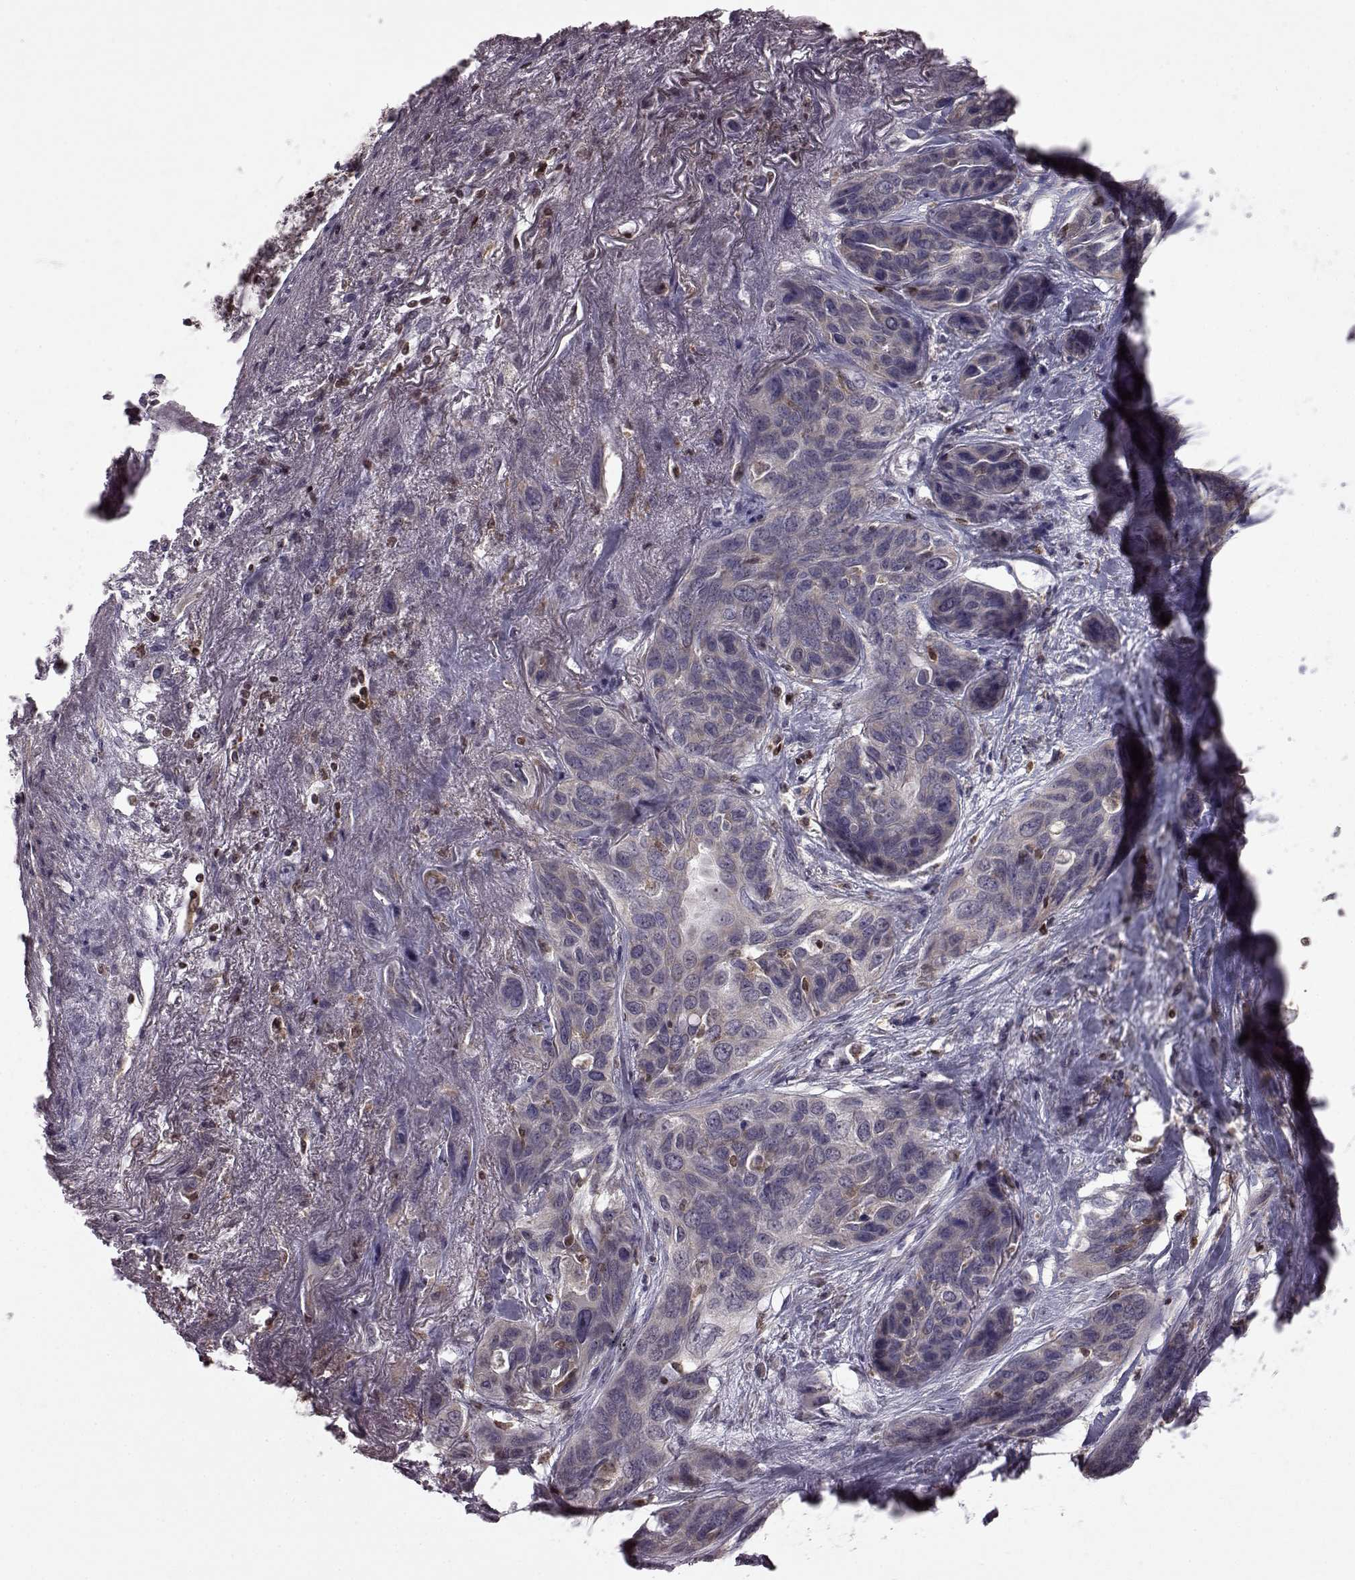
{"staining": {"intensity": "negative", "quantity": "none", "location": "none"}, "tissue": "lung cancer", "cell_type": "Tumor cells", "image_type": "cancer", "snomed": [{"axis": "morphology", "description": "Squamous cell carcinoma, NOS"}, {"axis": "topography", "description": "Lung"}], "caption": "Lung cancer stained for a protein using IHC demonstrates no positivity tumor cells.", "gene": "DOK2", "patient": {"sex": "female", "age": 70}}